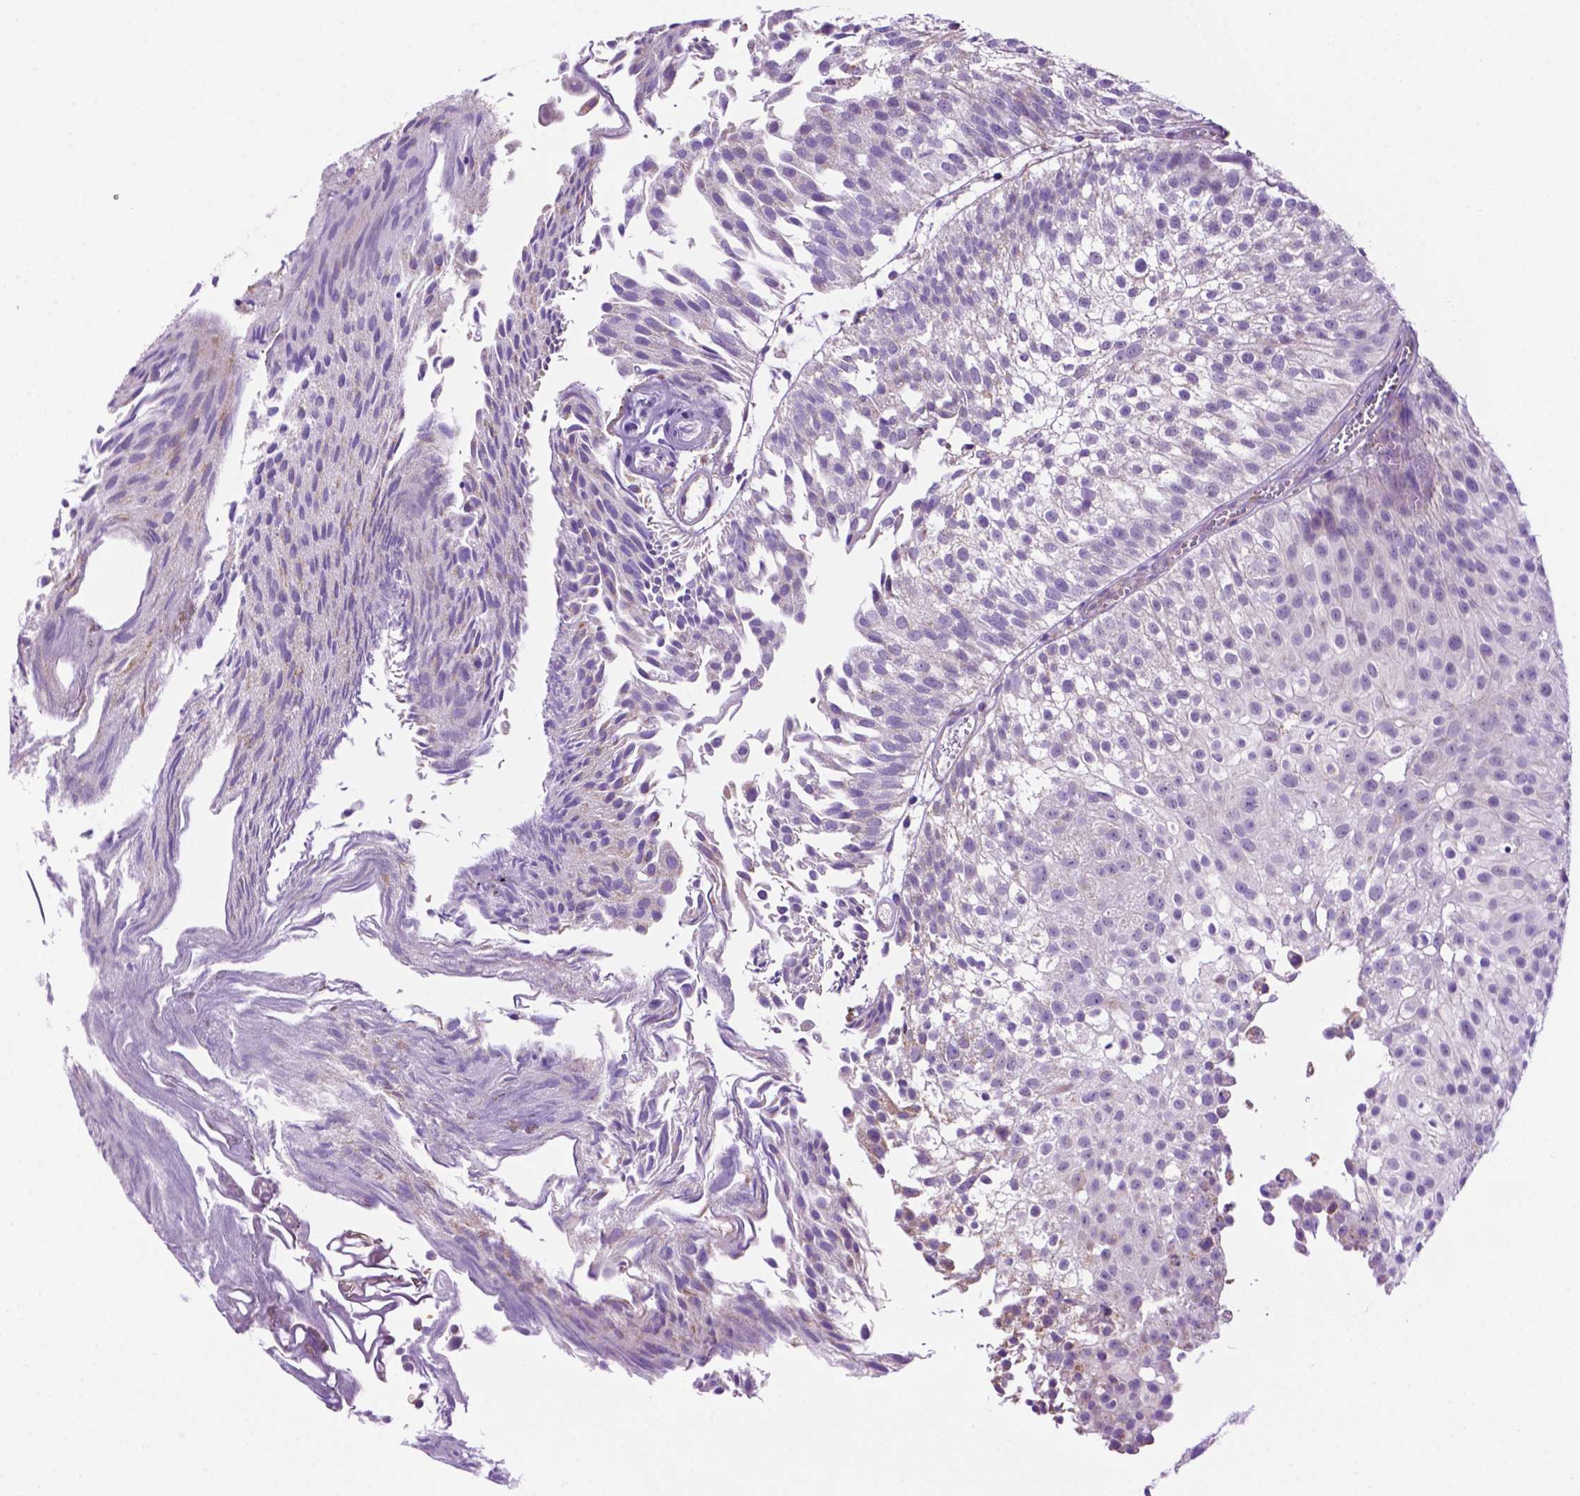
{"staining": {"intensity": "negative", "quantity": "none", "location": "none"}, "tissue": "urothelial cancer", "cell_type": "Tumor cells", "image_type": "cancer", "snomed": [{"axis": "morphology", "description": "Urothelial carcinoma, Low grade"}, {"axis": "topography", "description": "Urinary bladder"}], "caption": "IHC of urothelial cancer exhibits no positivity in tumor cells.", "gene": "PHYHIP", "patient": {"sex": "male", "age": 70}}